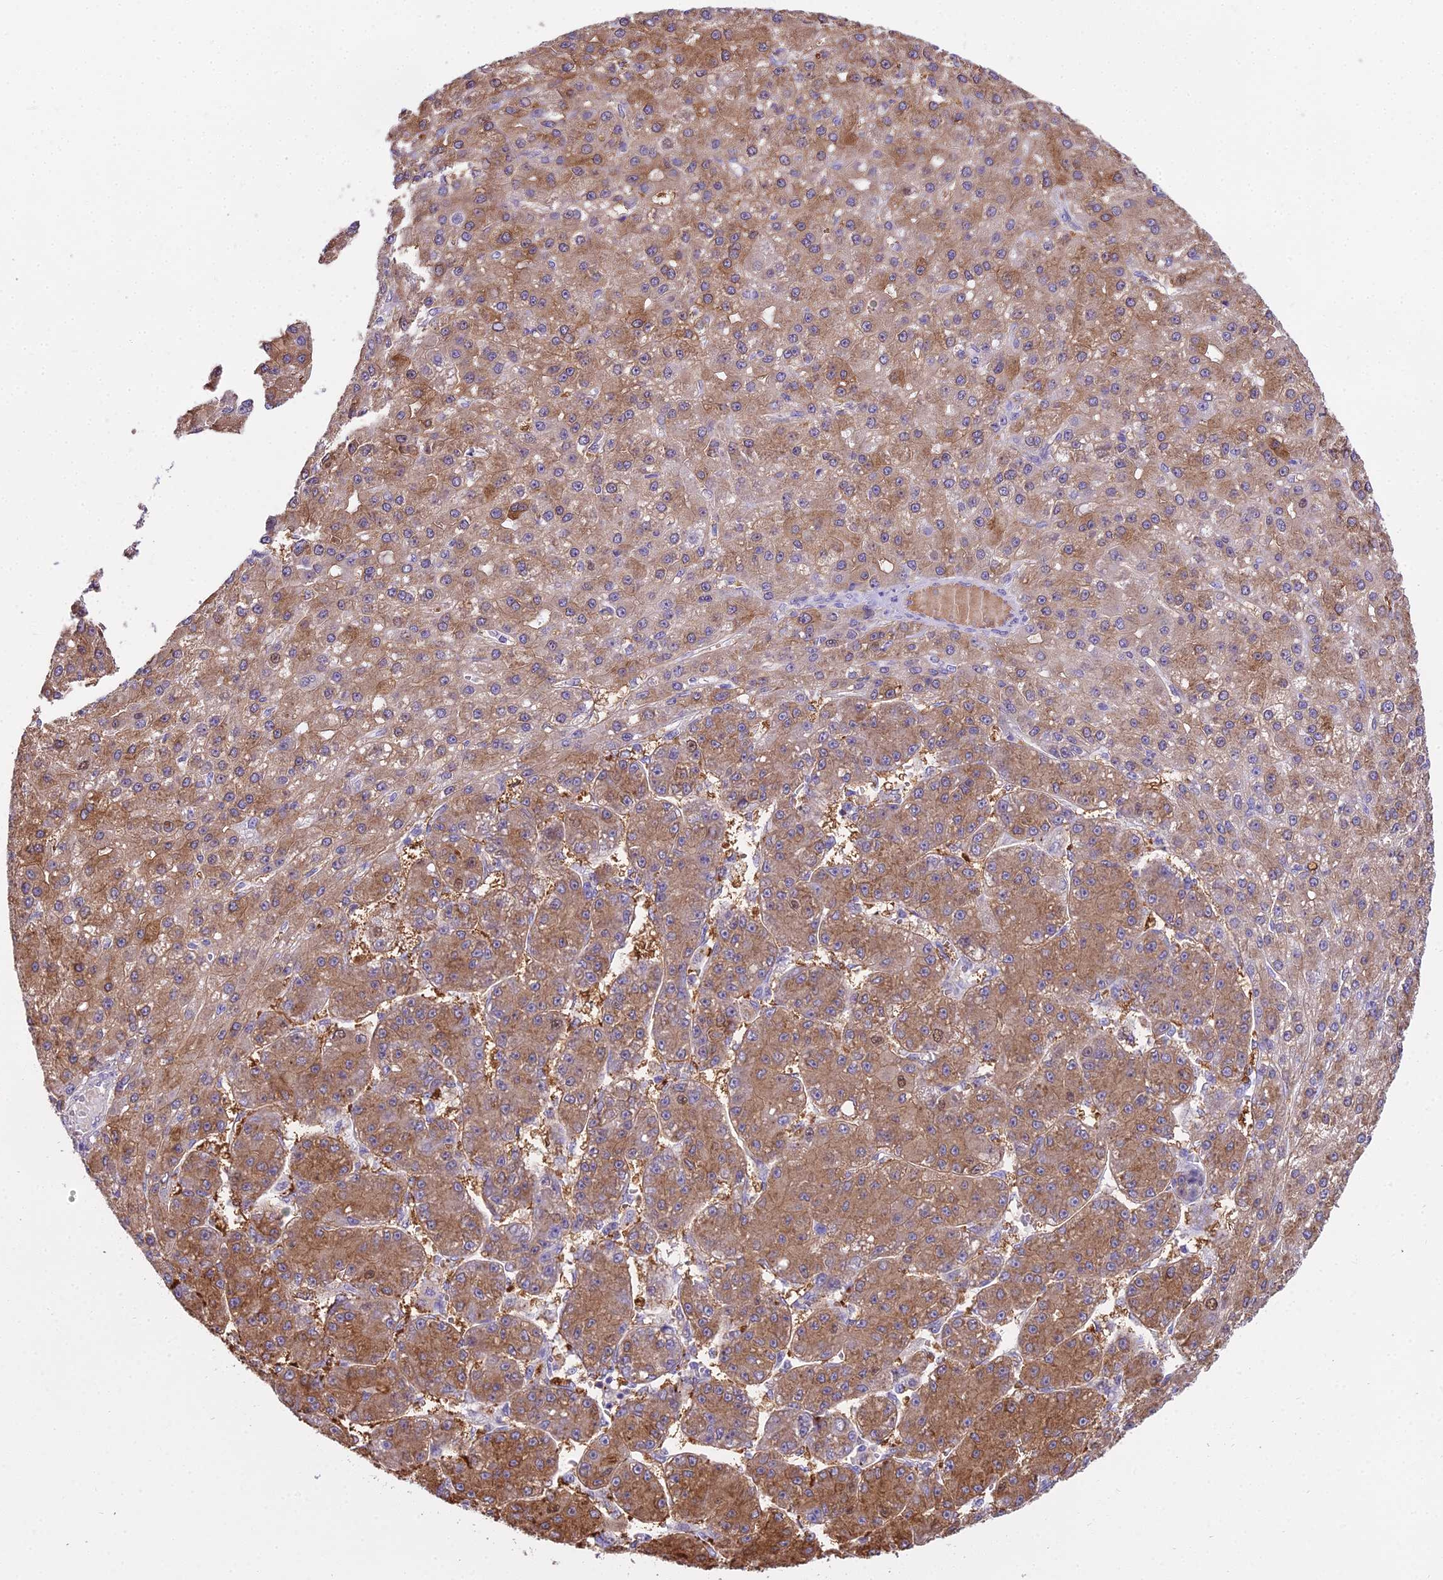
{"staining": {"intensity": "moderate", "quantity": ">75%", "location": "cytoplasmic/membranous"}, "tissue": "liver cancer", "cell_type": "Tumor cells", "image_type": "cancer", "snomed": [{"axis": "morphology", "description": "Carcinoma, Hepatocellular, NOS"}, {"axis": "topography", "description": "Liver"}], "caption": "Brown immunohistochemical staining in liver cancer reveals moderate cytoplasmic/membranous expression in about >75% of tumor cells.", "gene": "MAT2A", "patient": {"sex": "male", "age": 67}}